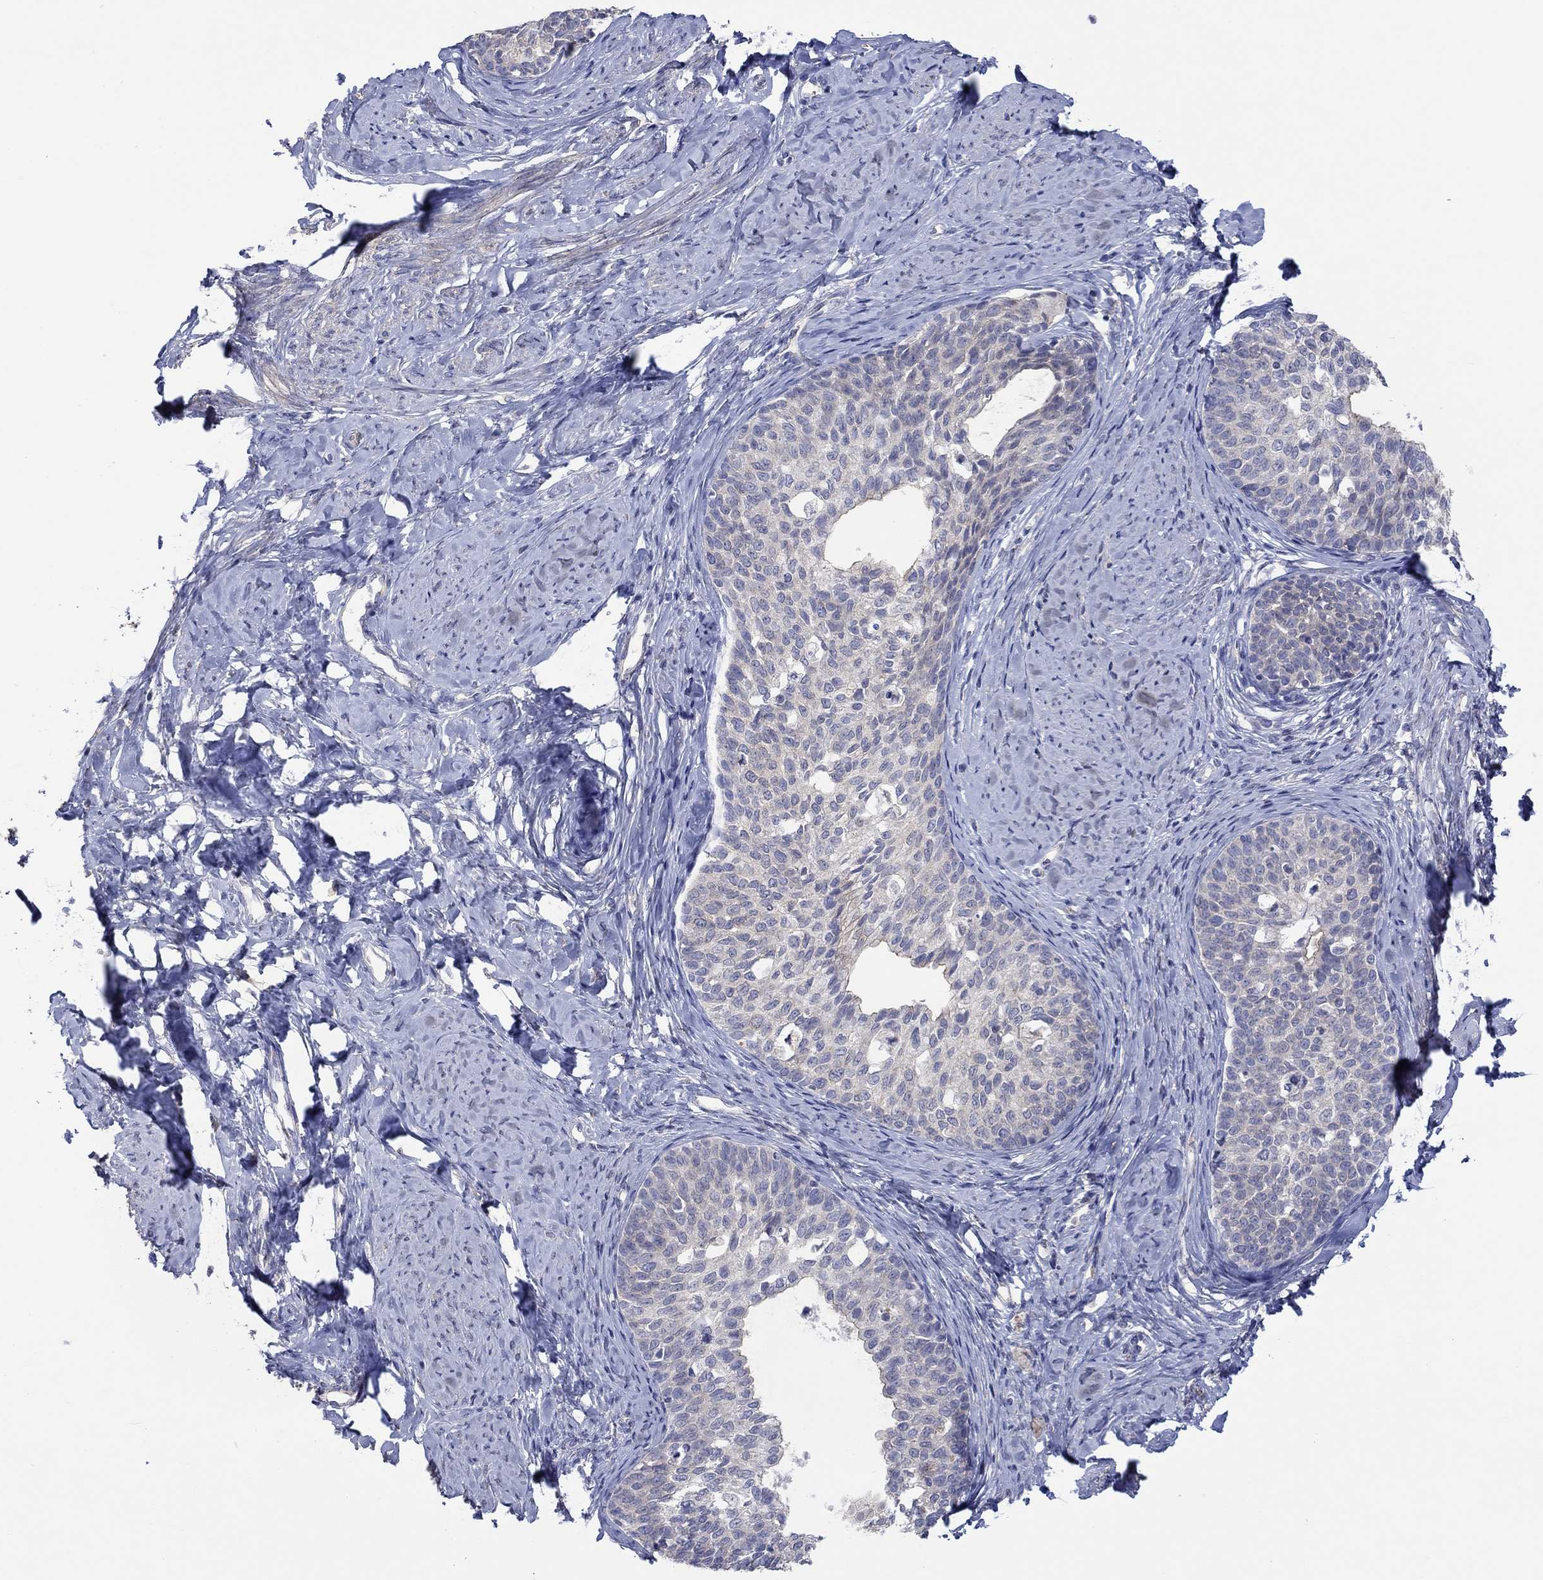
{"staining": {"intensity": "negative", "quantity": "none", "location": "none"}, "tissue": "cervical cancer", "cell_type": "Tumor cells", "image_type": "cancer", "snomed": [{"axis": "morphology", "description": "Squamous cell carcinoma, NOS"}, {"axis": "topography", "description": "Cervix"}], "caption": "Human cervical cancer (squamous cell carcinoma) stained for a protein using immunohistochemistry (IHC) exhibits no staining in tumor cells.", "gene": "TPRN", "patient": {"sex": "female", "age": 51}}